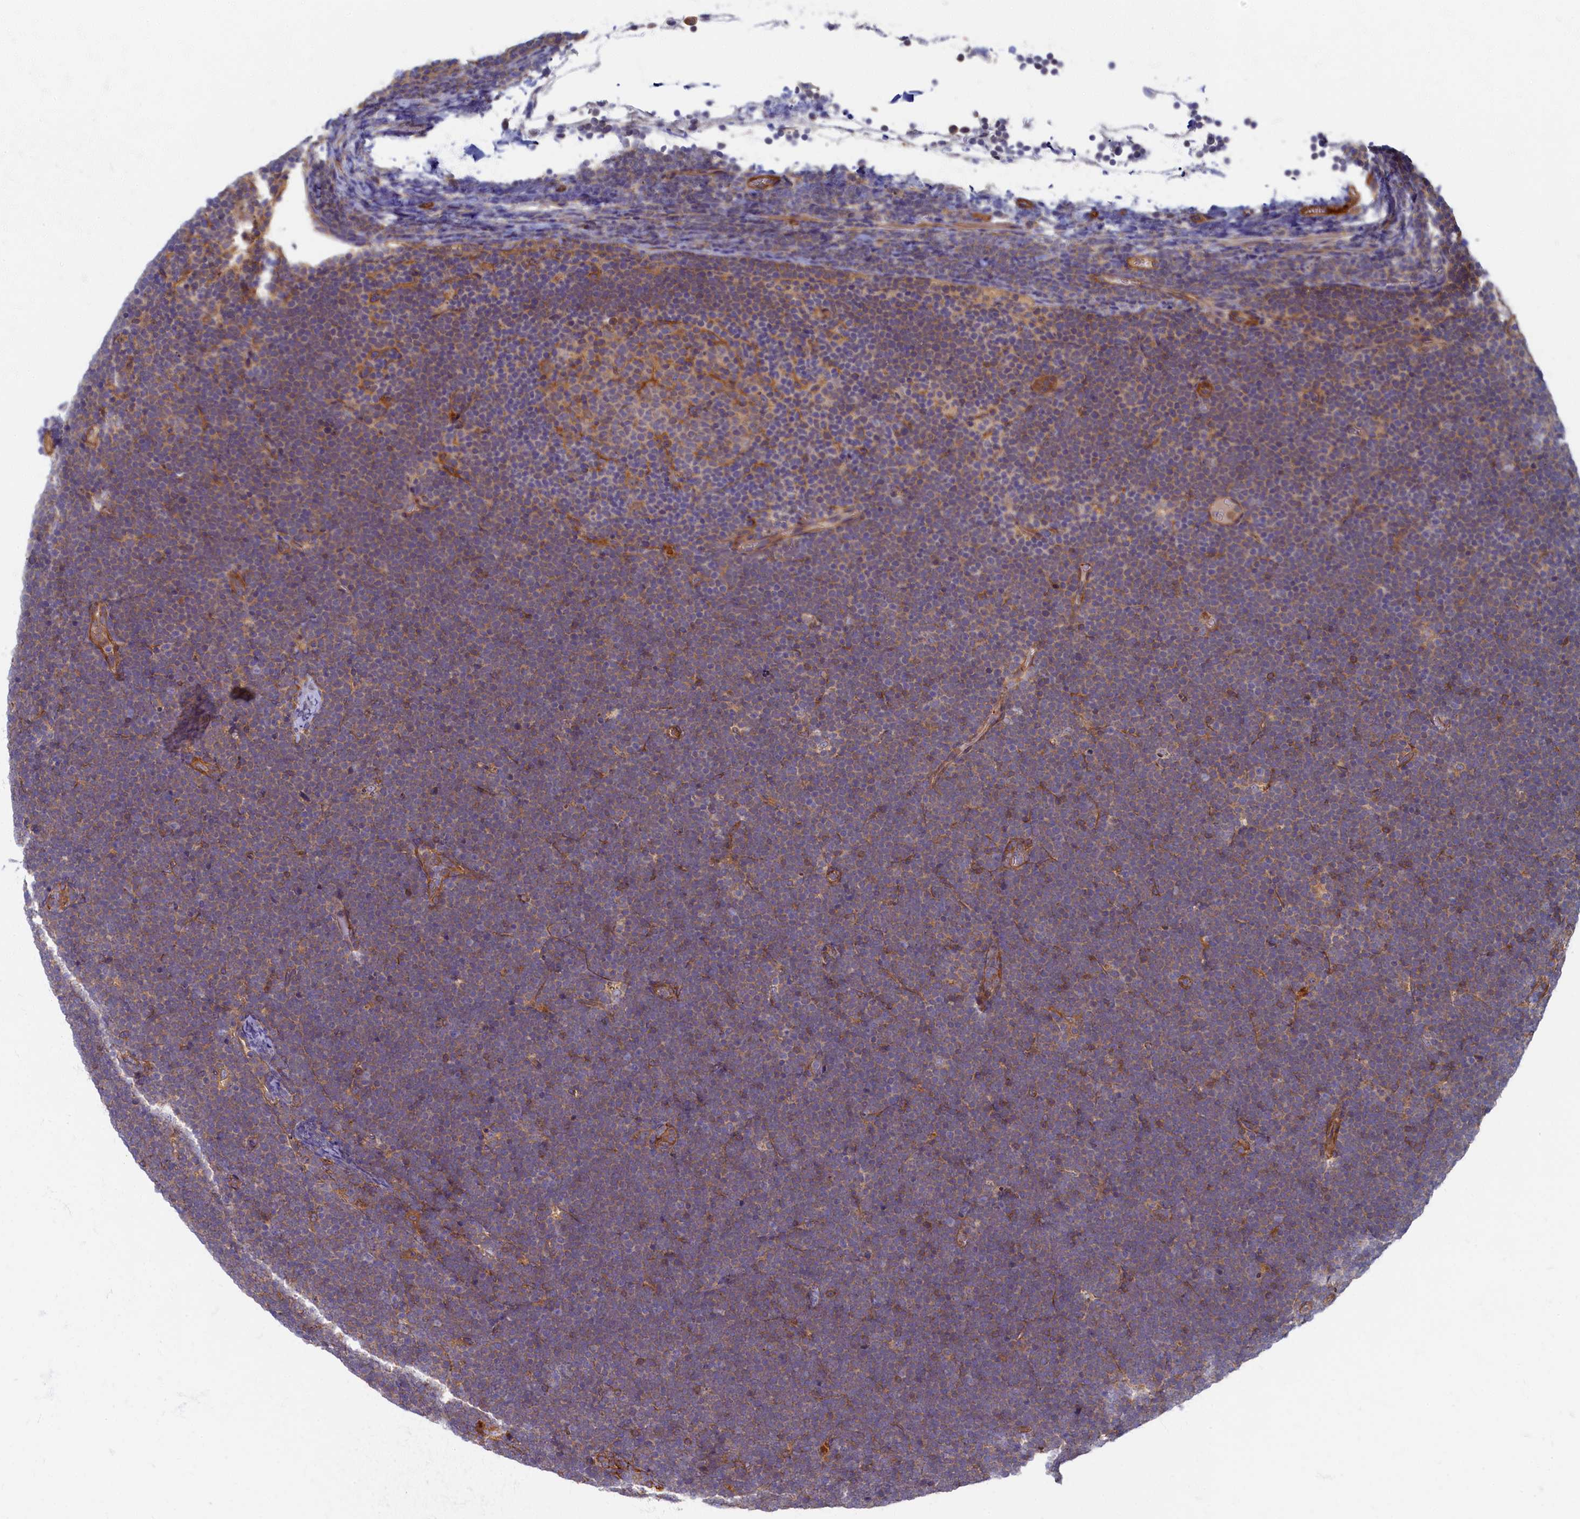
{"staining": {"intensity": "weak", "quantity": "25%-75%", "location": "cytoplasmic/membranous"}, "tissue": "lymphoma", "cell_type": "Tumor cells", "image_type": "cancer", "snomed": [{"axis": "morphology", "description": "Malignant lymphoma, non-Hodgkin's type, High grade"}, {"axis": "topography", "description": "Lymph node"}], "caption": "IHC photomicrograph of high-grade malignant lymphoma, non-Hodgkin's type stained for a protein (brown), which exhibits low levels of weak cytoplasmic/membranous staining in approximately 25%-75% of tumor cells.", "gene": "PSMG2", "patient": {"sex": "male", "age": 13}}